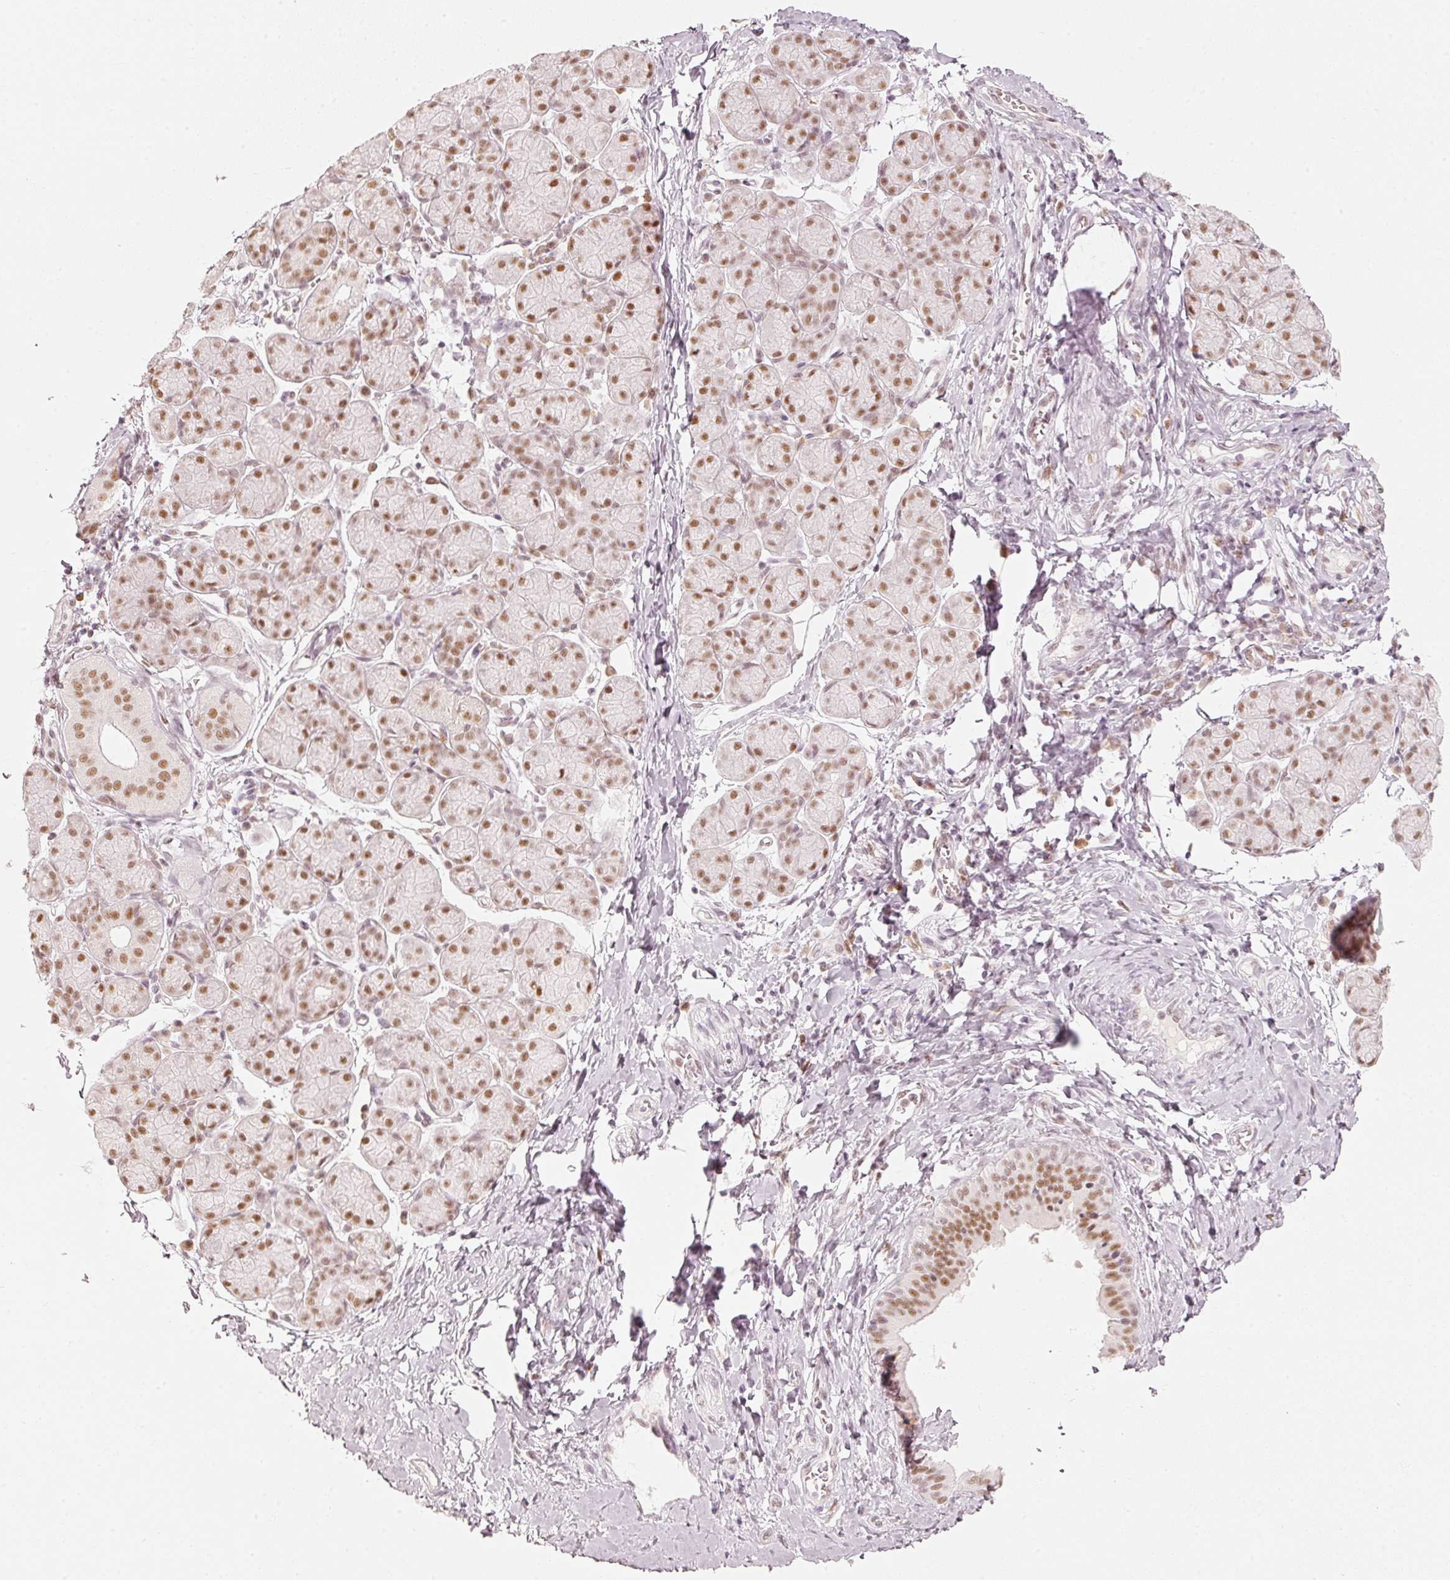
{"staining": {"intensity": "moderate", "quantity": ">75%", "location": "nuclear"}, "tissue": "salivary gland", "cell_type": "Glandular cells", "image_type": "normal", "snomed": [{"axis": "morphology", "description": "Normal tissue, NOS"}, {"axis": "morphology", "description": "Inflammation, NOS"}, {"axis": "topography", "description": "Lymph node"}, {"axis": "topography", "description": "Salivary gland"}], "caption": "Protein staining of benign salivary gland shows moderate nuclear expression in about >75% of glandular cells. (Stains: DAB (3,3'-diaminobenzidine) in brown, nuclei in blue, Microscopy: brightfield microscopy at high magnification).", "gene": "PPP1R10", "patient": {"sex": "male", "age": 3}}